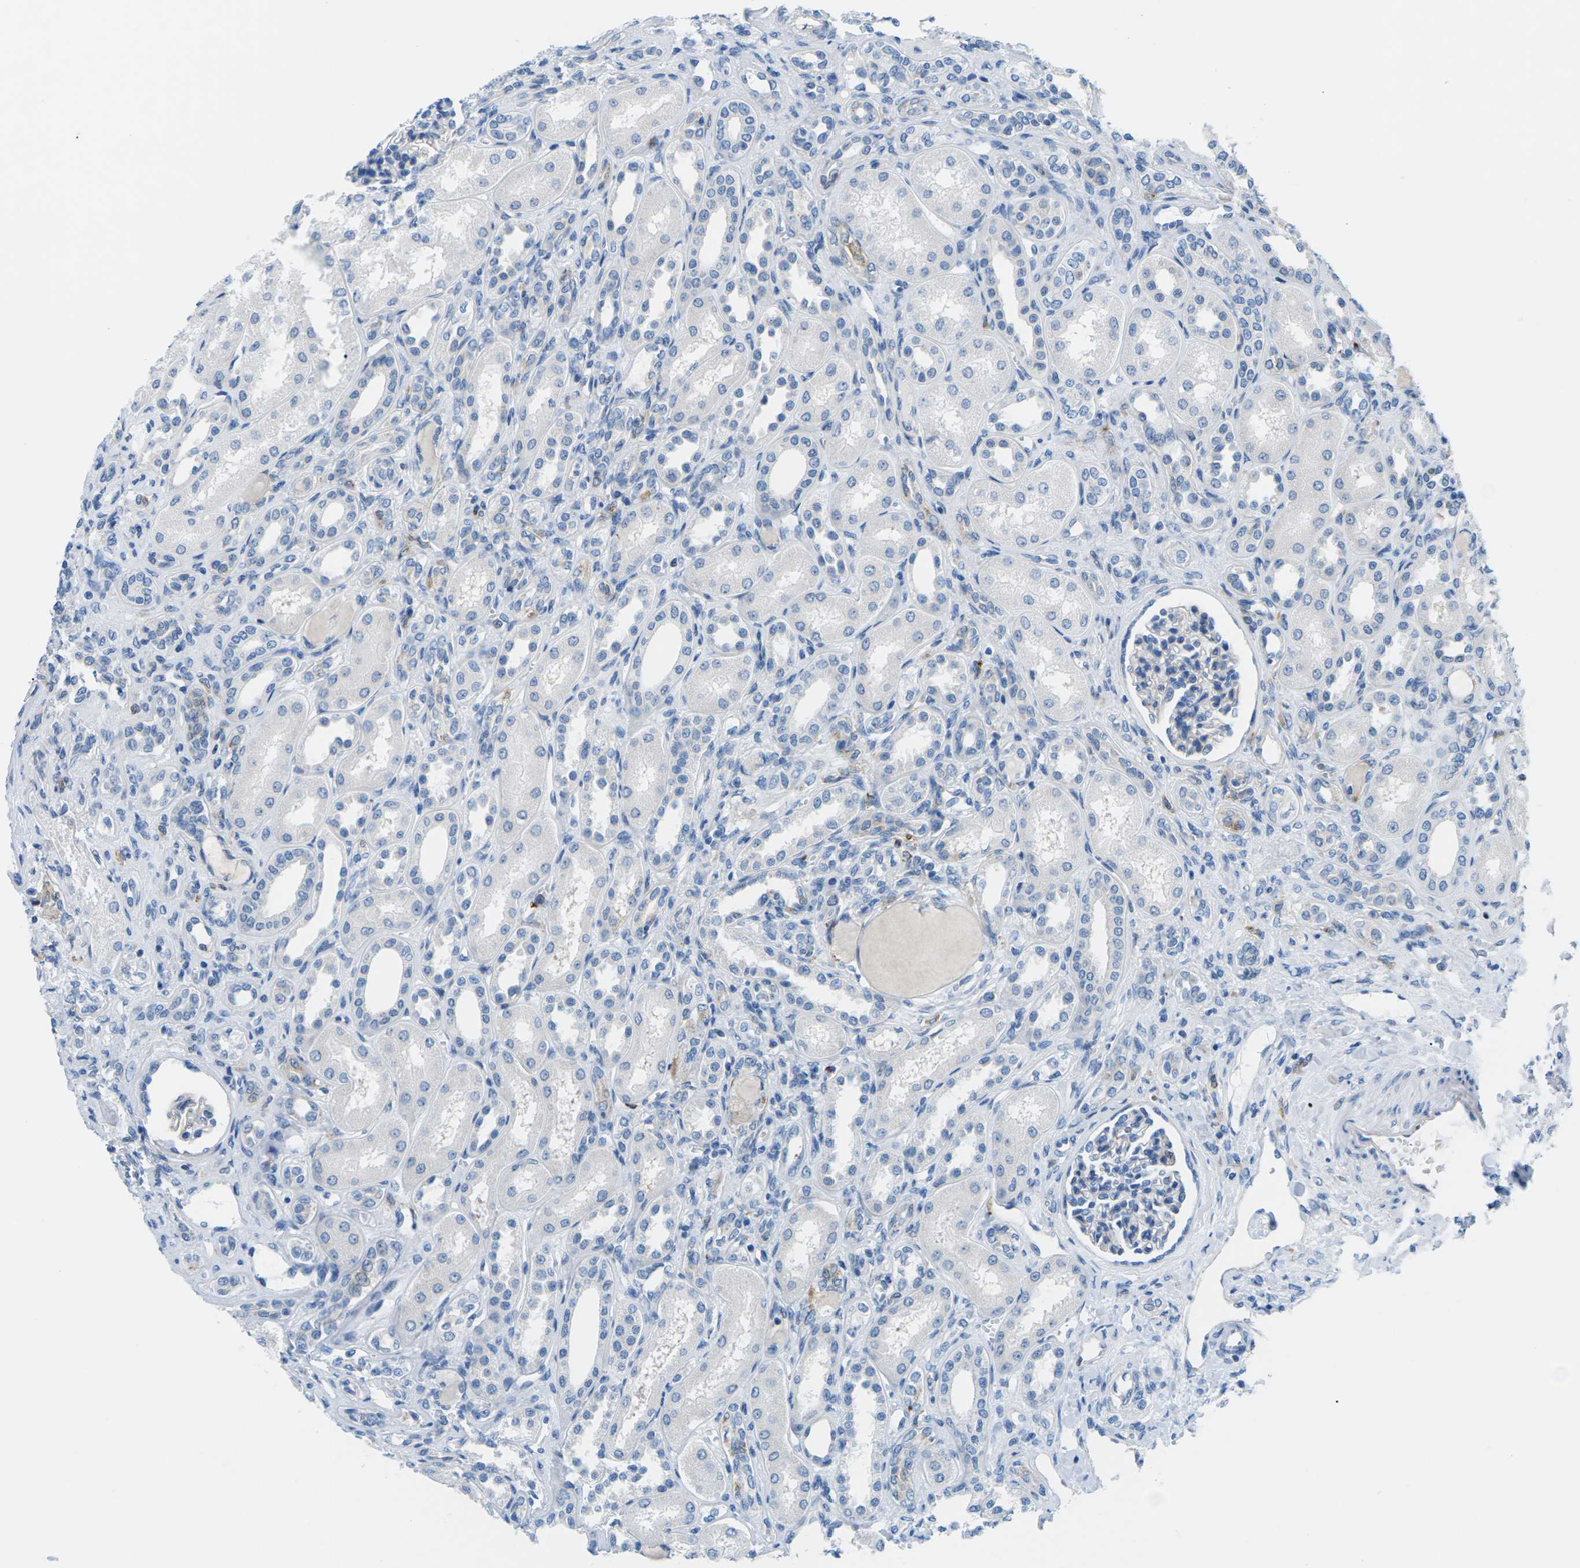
{"staining": {"intensity": "negative", "quantity": "none", "location": "none"}, "tissue": "kidney", "cell_type": "Cells in glomeruli", "image_type": "normal", "snomed": [{"axis": "morphology", "description": "Normal tissue, NOS"}, {"axis": "topography", "description": "Kidney"}], "caption": "IHC micrograph of unremarkable human kidney stained for a protein (brown), which exhibits no positivity in cells in glomeruli. The staining was performed using DAB to visualize the protein expression in brown, while the nuclei were stained in blue with hematoxylin (Magnification: 20x).", "gene": "SYNGR2", "patient": {"sex": "male", "age": 7}}